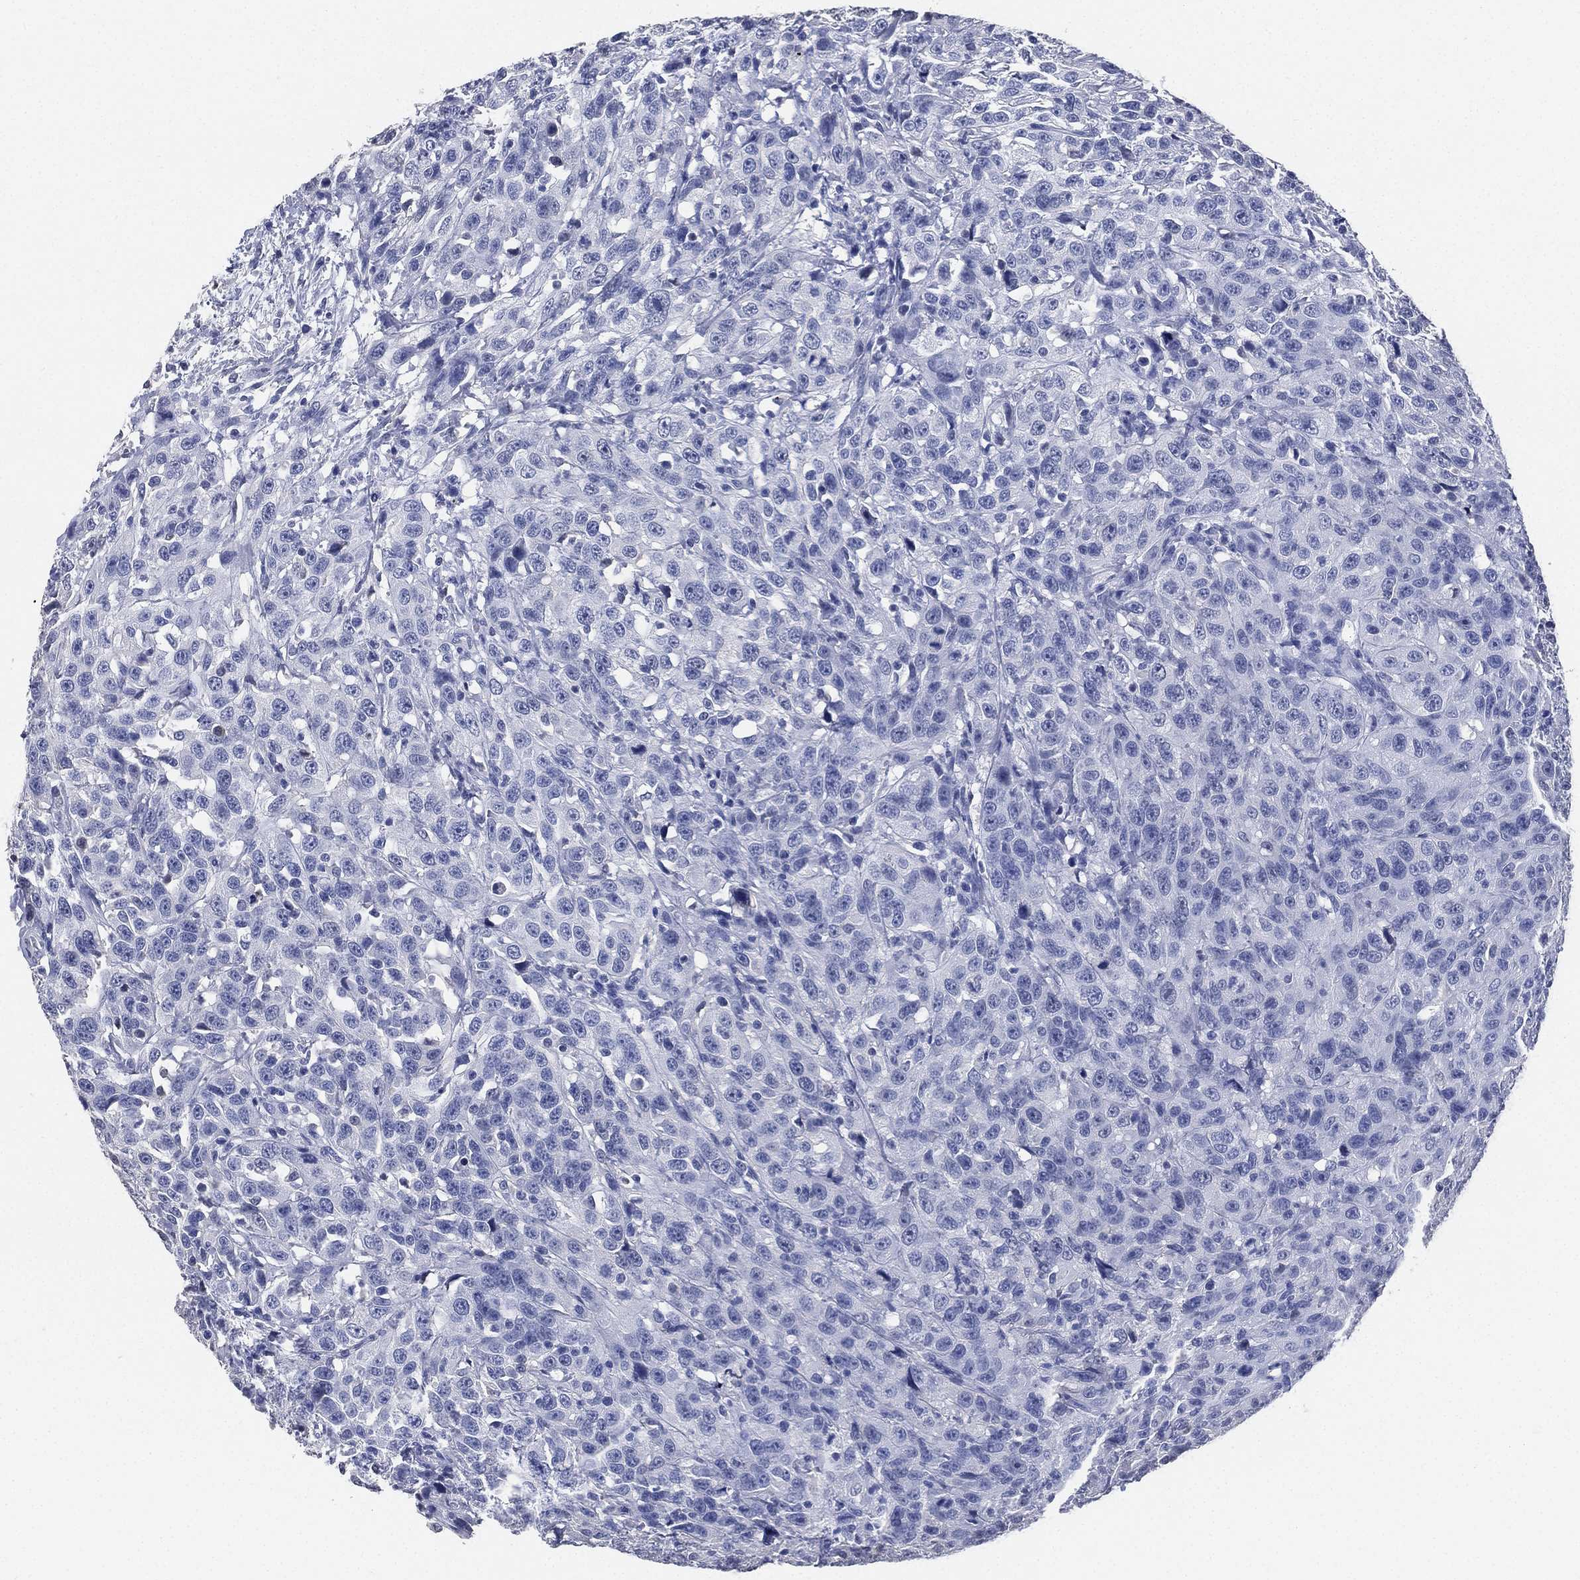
{"staining": {"intensity": "negative", "quantity": "none", "location": "none"}, "tissue": "urothelial cancer", "cell_type": "Tumor cells", "image_type": "cancer", "snomed": [{"axis": "morphology", "description": "Urothelial carcinoma, NOS"}, {"axis": "morphology", "description": "Urothelial carcinoma, High grade"}, {"axis": "topography", "description": "Urinary bladder"}], "caption": "A high-resolution micrograph shows immunohistochemistry staining of urothelial cancer, which displays no significant expression in tumor cells. Nuclei are stained in blue.", "gene": "IYD", "patient": {"sex": "female", "age": 73}}